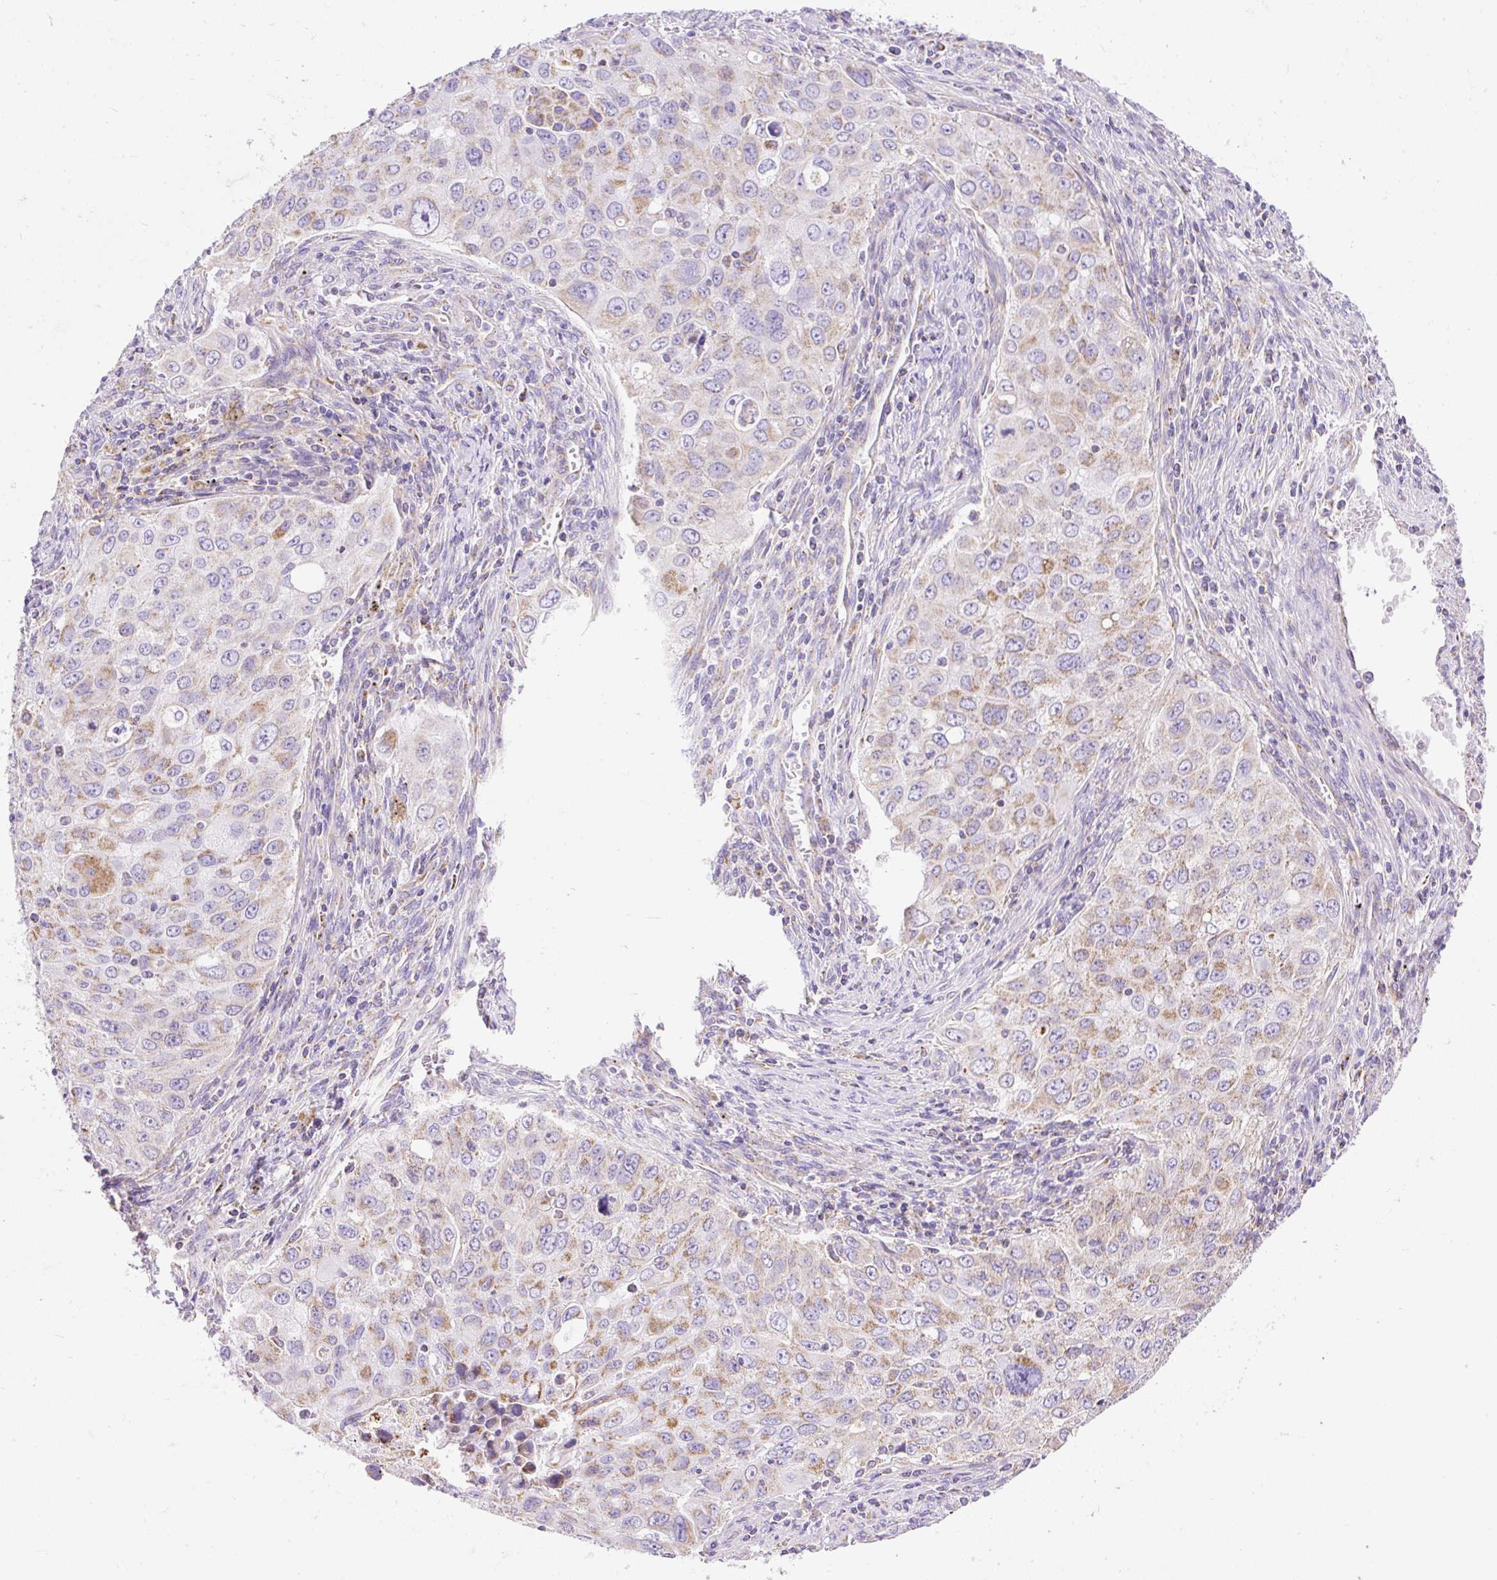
{"staining": {"intensity": "moderate", "quantity": "25%-75%", "location": "cytoplasmic/membranous"}, "tissue": "lung cancer", "cell_type": "Tumor cells", "image_type": "cancer", "snomed": [{"axis": "morphology", "description": "Adenocarcinoma, NOS"}, {"axis": "morphology", "description": "Adenocarcinoma, metastatic, NOS"}, {"axis": "topography", "description": "Lymph node"}, {"axis": "topography", "description": "Lung"}], "caption": "DAB immunohistochemical staining of human adenocarcinoma (lung) exhibits moderate cytoplasmic/membranous protein staining in approximately 25%-75% of tumor cells.", "gene": "DAAM2", "patient": {"sex": "female", "age": 42}}